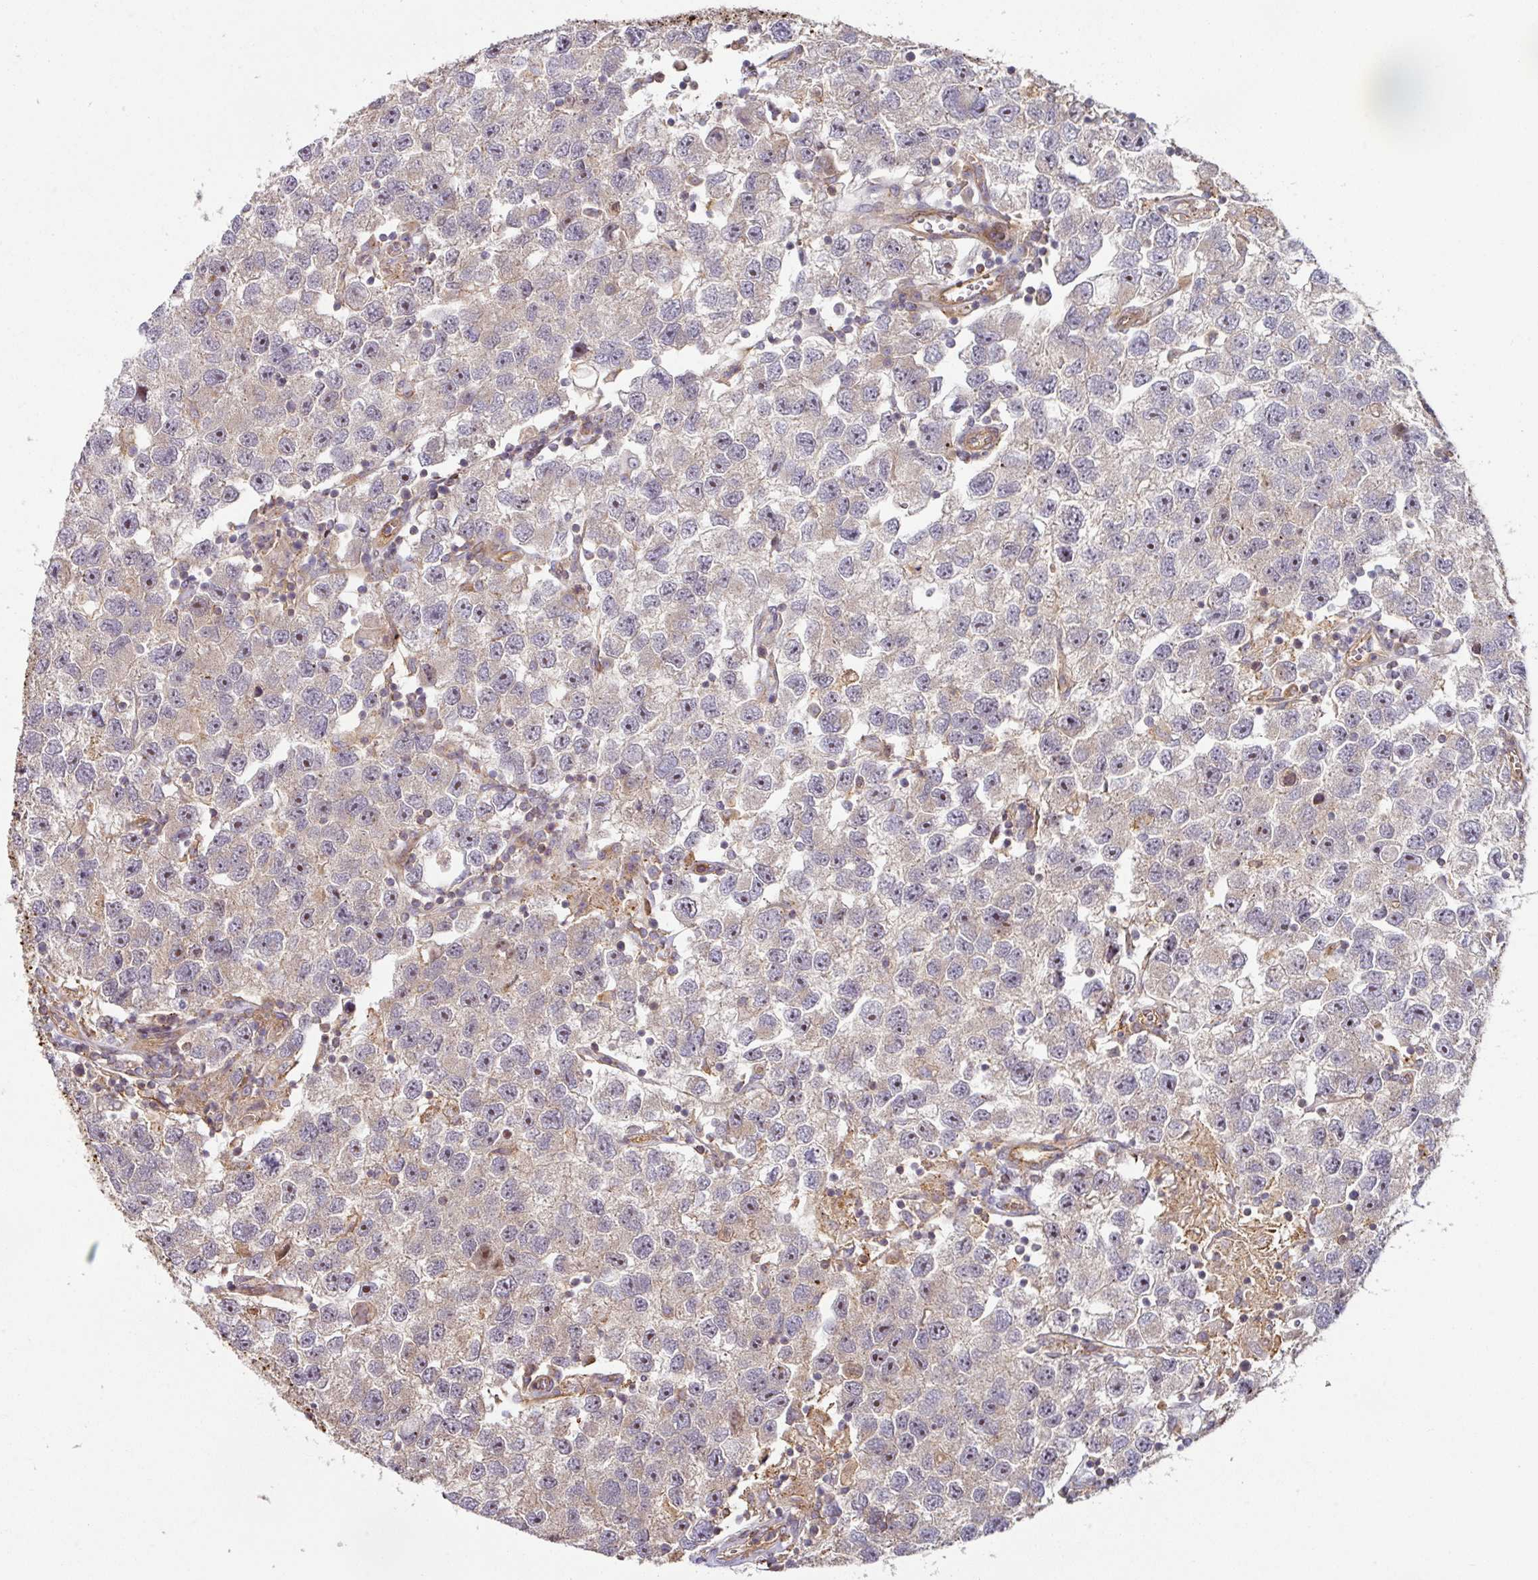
{"staining": {"intensity": "moderate", "quantity": "<25%", "location": "cytoplasmic/membranous,nuclear"}, "tissue": "testis cancer", "cell_type": "Tumor cells", "image_type": "cancer", "snomed": [{"axis": "morphology", "description": "Seminoma, NOS"}, {"axis": "topography", "description": "Testis"}], "caption": "Immunohistochemistry staining of testis cancer, which displays low levels of moderate cytoplasmic/membranous and nuclear expression in about <25% of tumor cells indicating moderate cytoplasmic/membranous and nuclear protein staining. The staining was performed using DAB (3,3'-diaminobenzidine) (brown) for protein detection and nuclei were counterstained in hematoxylin (blue).", "gene": "CASP2", "patient": {"sex": "male", "age": 26}}